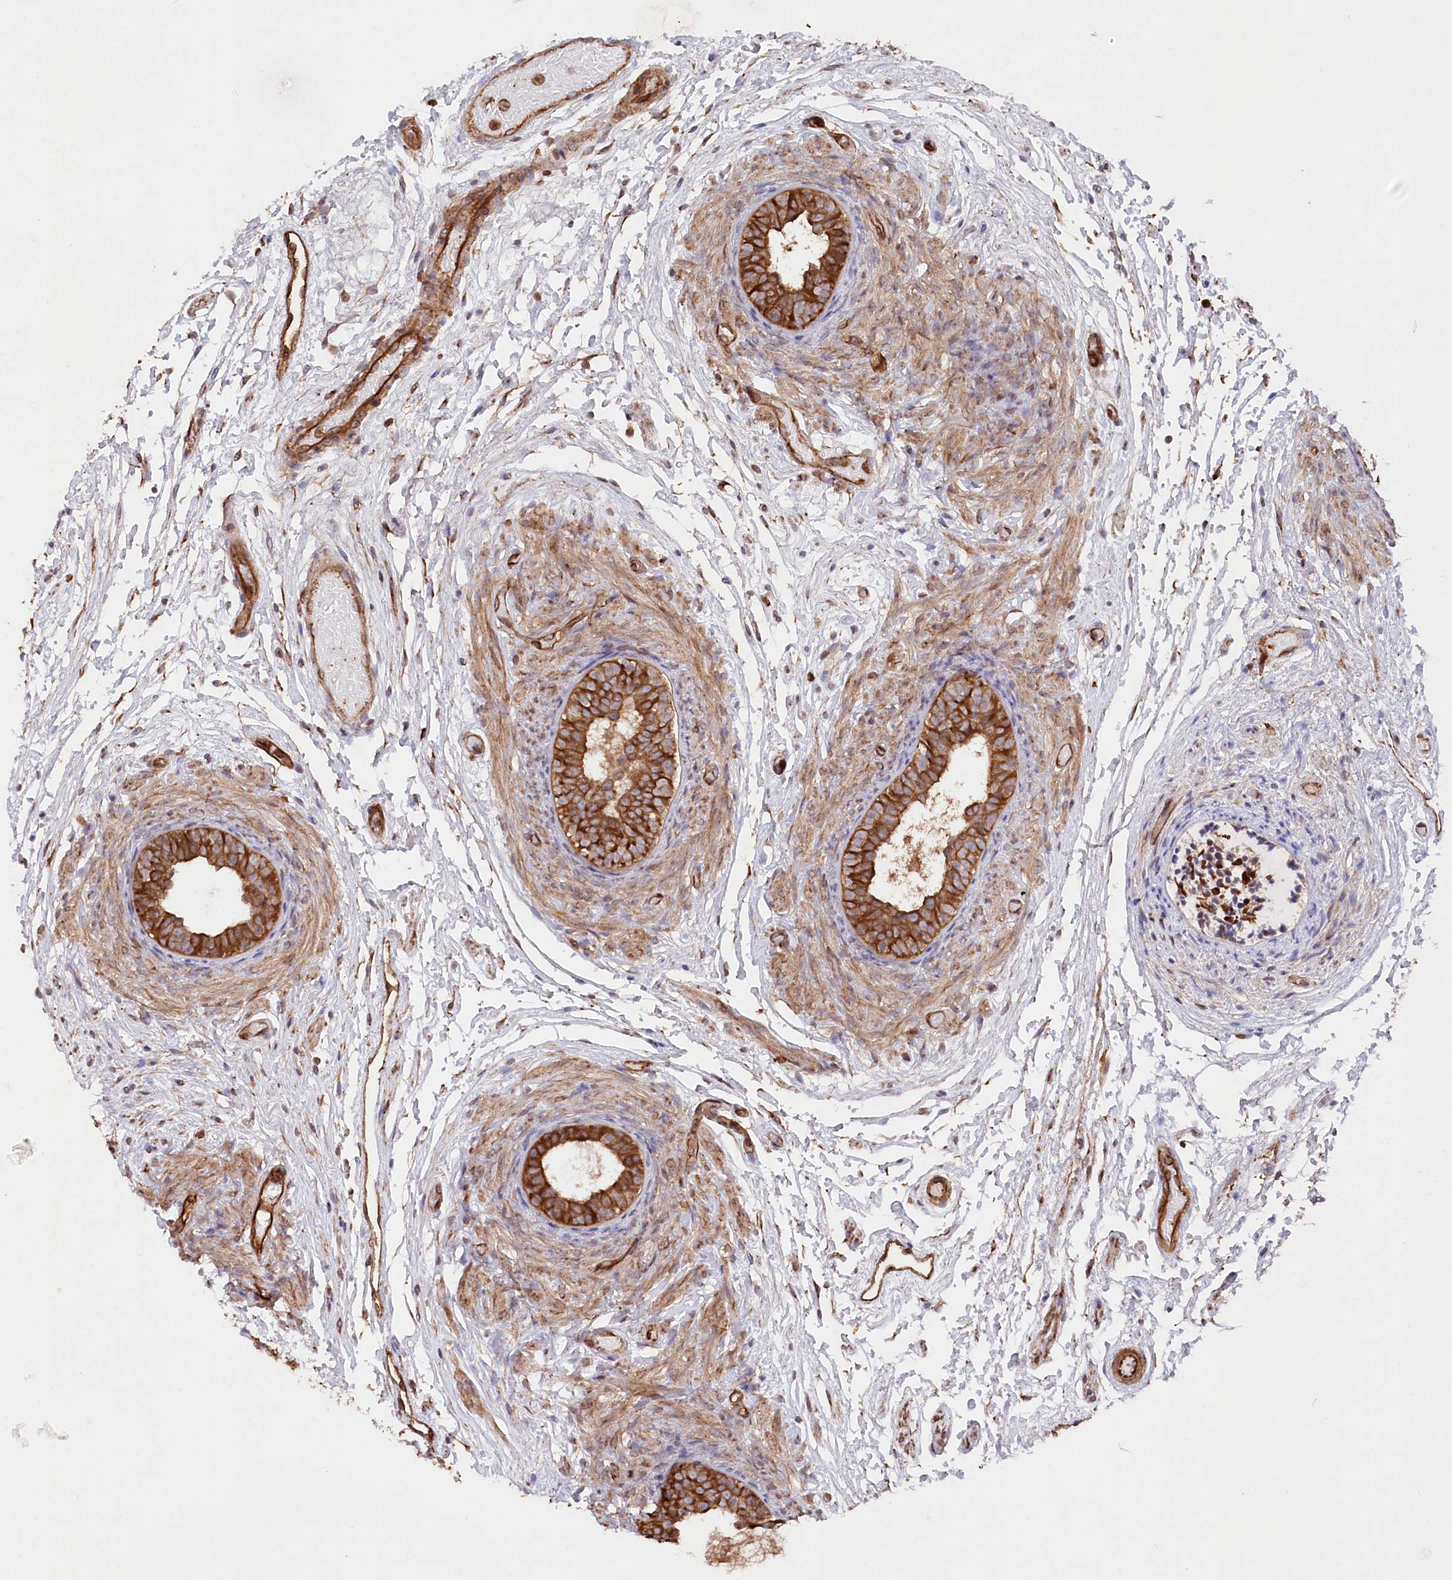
{"staining": {"intensity": "strong", "quantity": ">75%", "location": "cytoplasmic/membranous"}, "tissue": "epididymis", "cell_type": "Glandular cells", "image_type": "normal", "snomed": [{"axis": "morphology", "description": "Normal tissue, NOS"}, {"axis": "topography", "description": "Epididymis"}], "caption": "High-magnification brightfield microscopy of normal epididymis stained with DAB (3,3'-diaminobenzidine) (brown) and counterstained with hematoxylin (blue). glandular cells exhibit strong cytoplasmic/membranous expression is seen in about>75% of cells. Nuclei are stained in blue.", "gene": "MTPAP", "patient": {"sex": "male", "age": 5}}